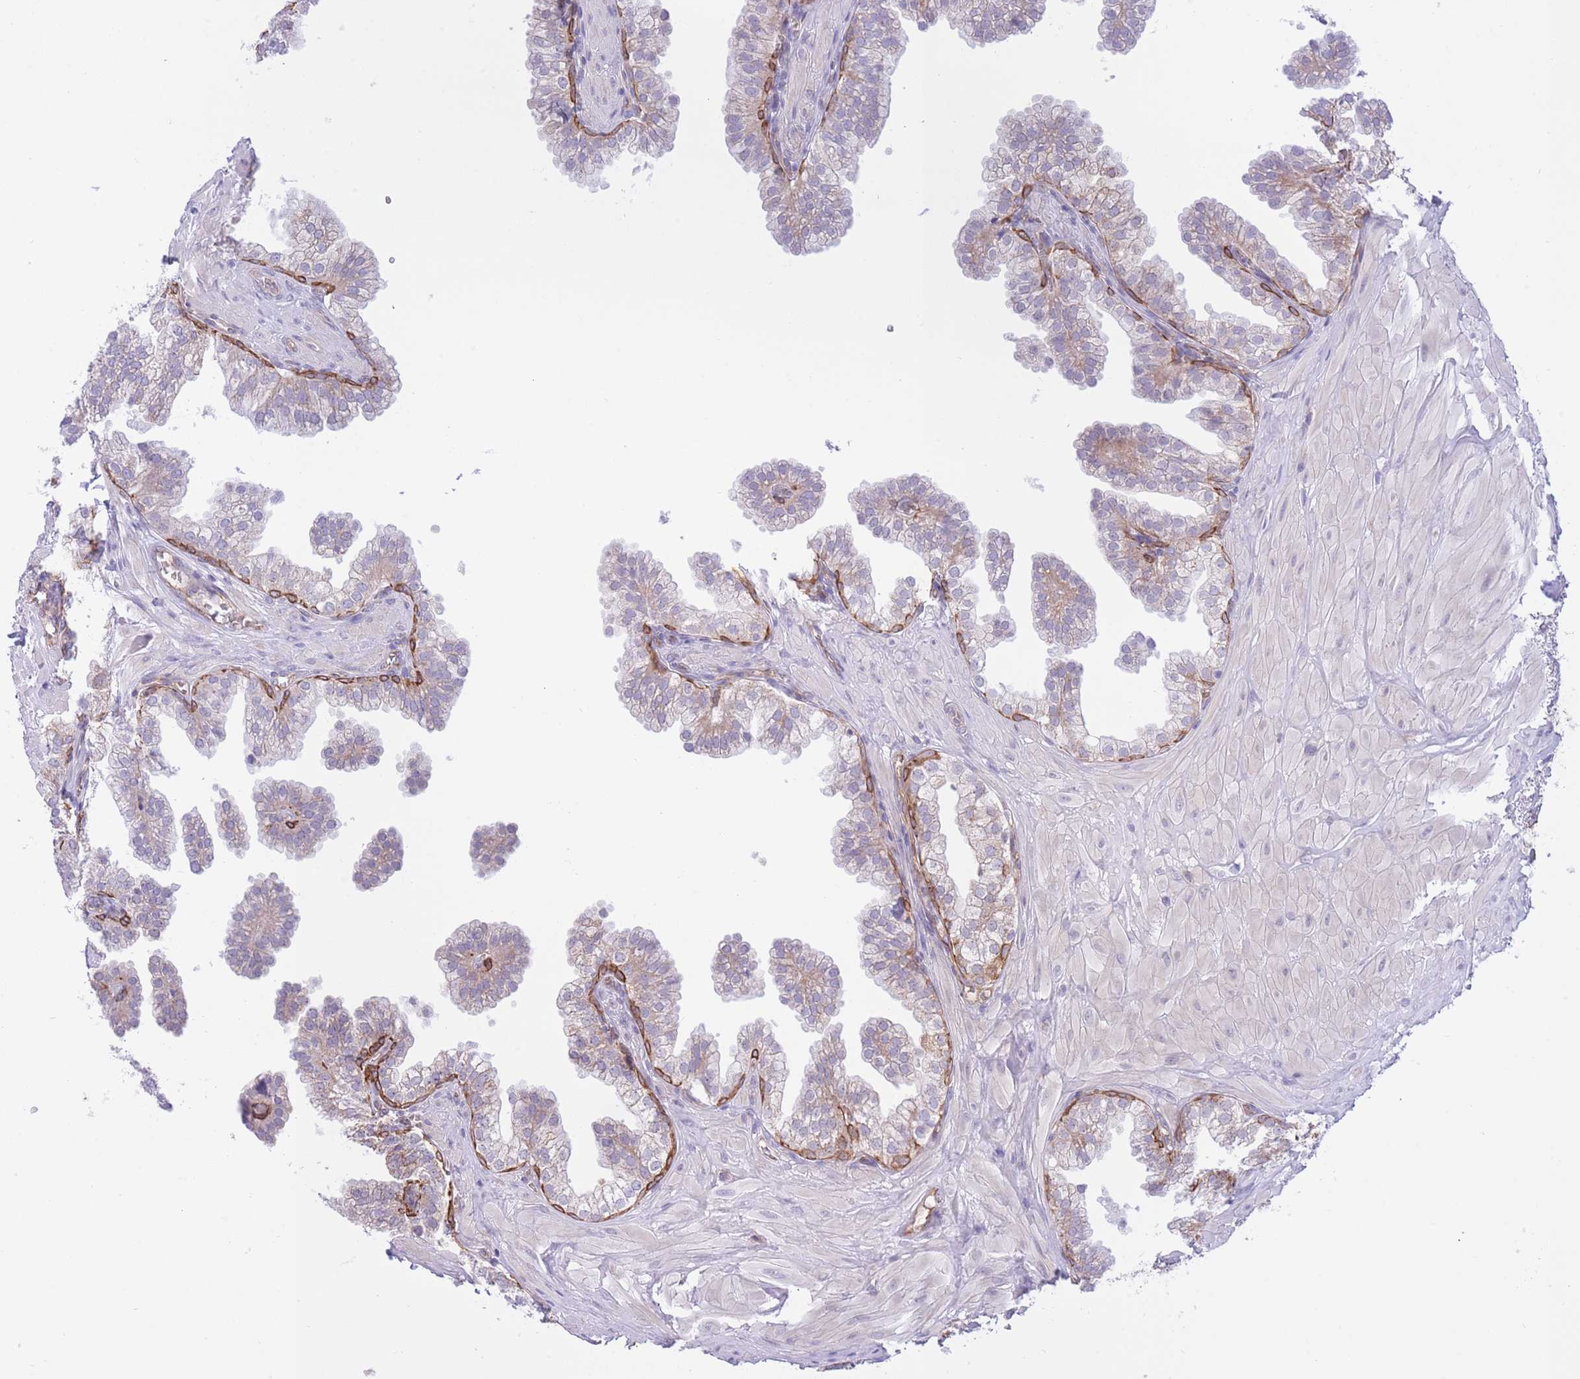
{"staining": {"intensity": "moderate", "quantity": "25%-75%", "location": "cytoplasmic/membranous"}, "tissue": "prostate", "cell_type": "Glandular cells", "image_type": "normal", "snomed": [{"axis": "morphology", "description": "Normal tissue, NOS"}, {"axis": "topography", "description": "Prostate"}, {"axis": "topography", "description": "Peripheral nerve tissue"}], "caption": "The immunohistochemical stain shows moderate cytoplasmic/membranous positivity in glandular cells of unremarkable prostate. Using DAB (3,3'-diaminobenzidine) (brown) and hematoxylin (blue) stains, captured at high magnification using brightfield microscopy.", "gene": "MRPS31", "patient": {"sex": "male", "age": 55}}